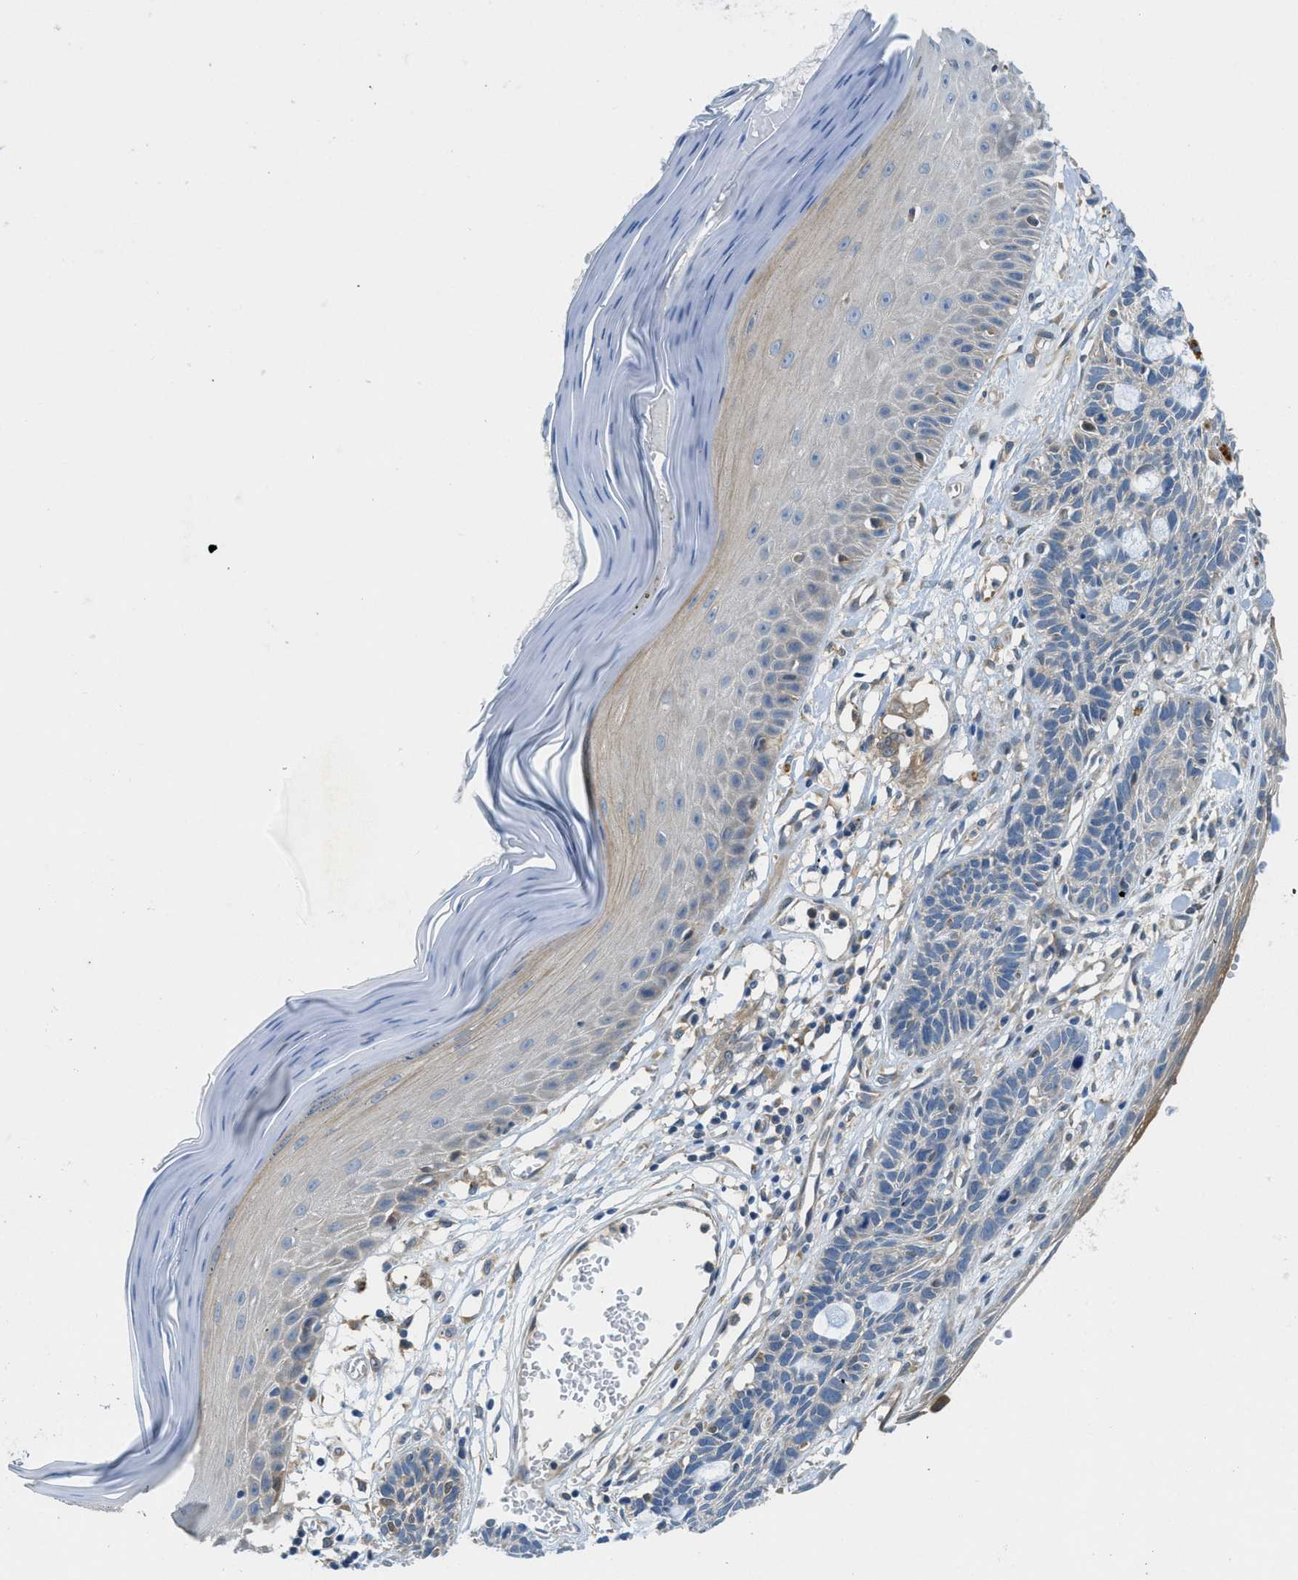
{"staining": {"intensity": "negative", "quantity": "none", "location": "none"}, "tissue": "skin cancer", "cell_type": "Tumor cells", "image_type": "cancer", "snomed": [{"axis": "morphology", "description": "Basal cell carcinoma"}, {"axis": "topography", "description": "Skin"}], "caption": "This is an immunohistochemistry histopathology image of human skin cancer. There is no staining in tumor cells.", "gene": "RIPK2", "patient": {"sex": "male", "age": 67}}